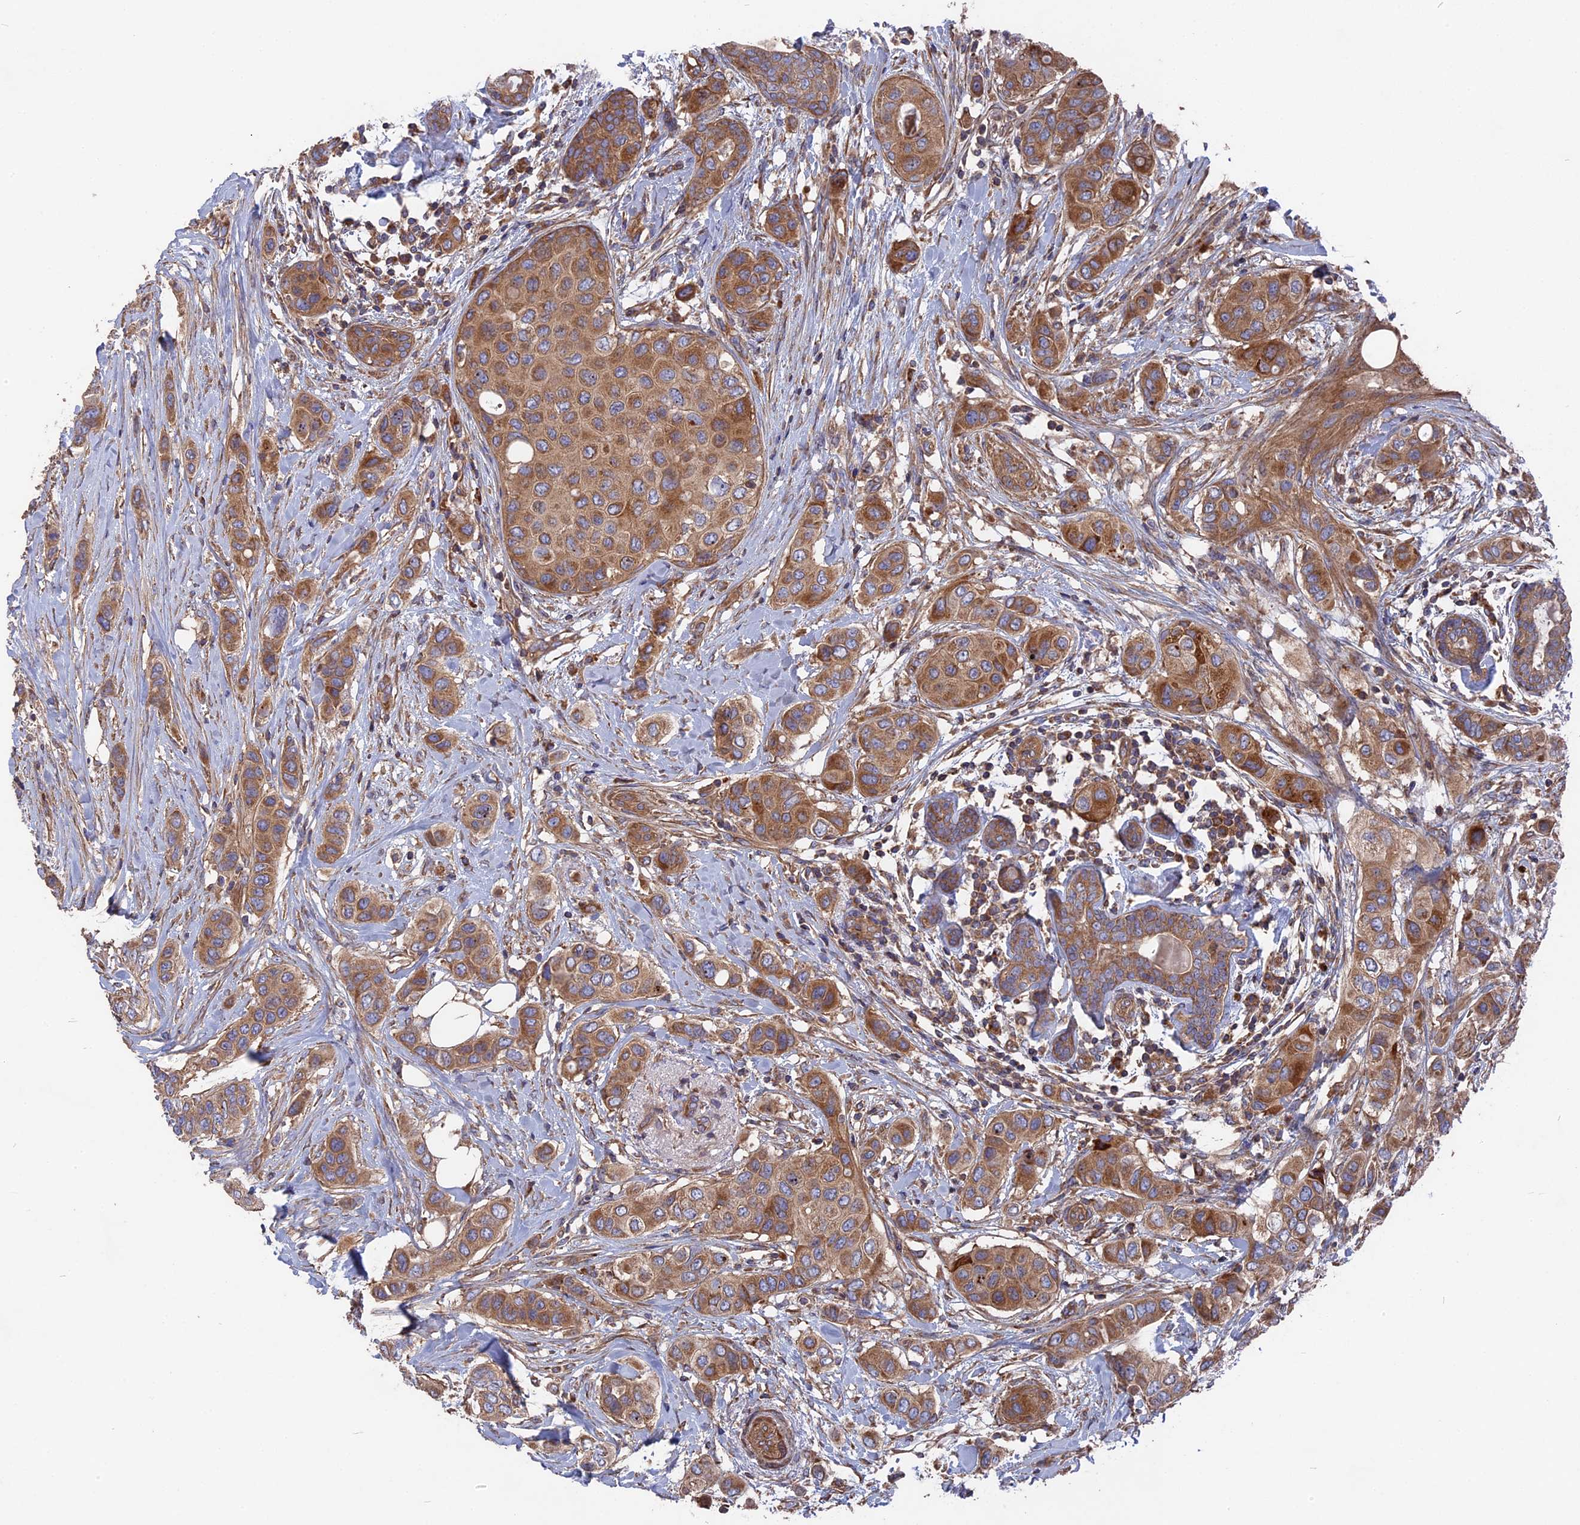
{"staining": {"intensity": "moderate", "quantity": ">75%", "location": "cytoplasmic/membranous"}, "tissue": "breast cancer", "cell_type": "Tumor cells", "image_type": "cancer", "snomed": [{"axis": "morphology", "description": "Lobular carcinoma"}, {"axis": "topography", "description": "Breast"}], "caption": "Immunohistochemical staining of human breast cancer (lobular carcinoma) displays medium levels of moderate cytoplasmic/membranous protein positivity in about >75% of tumor cells.", "gene": "TELO2", "patient": {"sex": "female", "age": 51}}